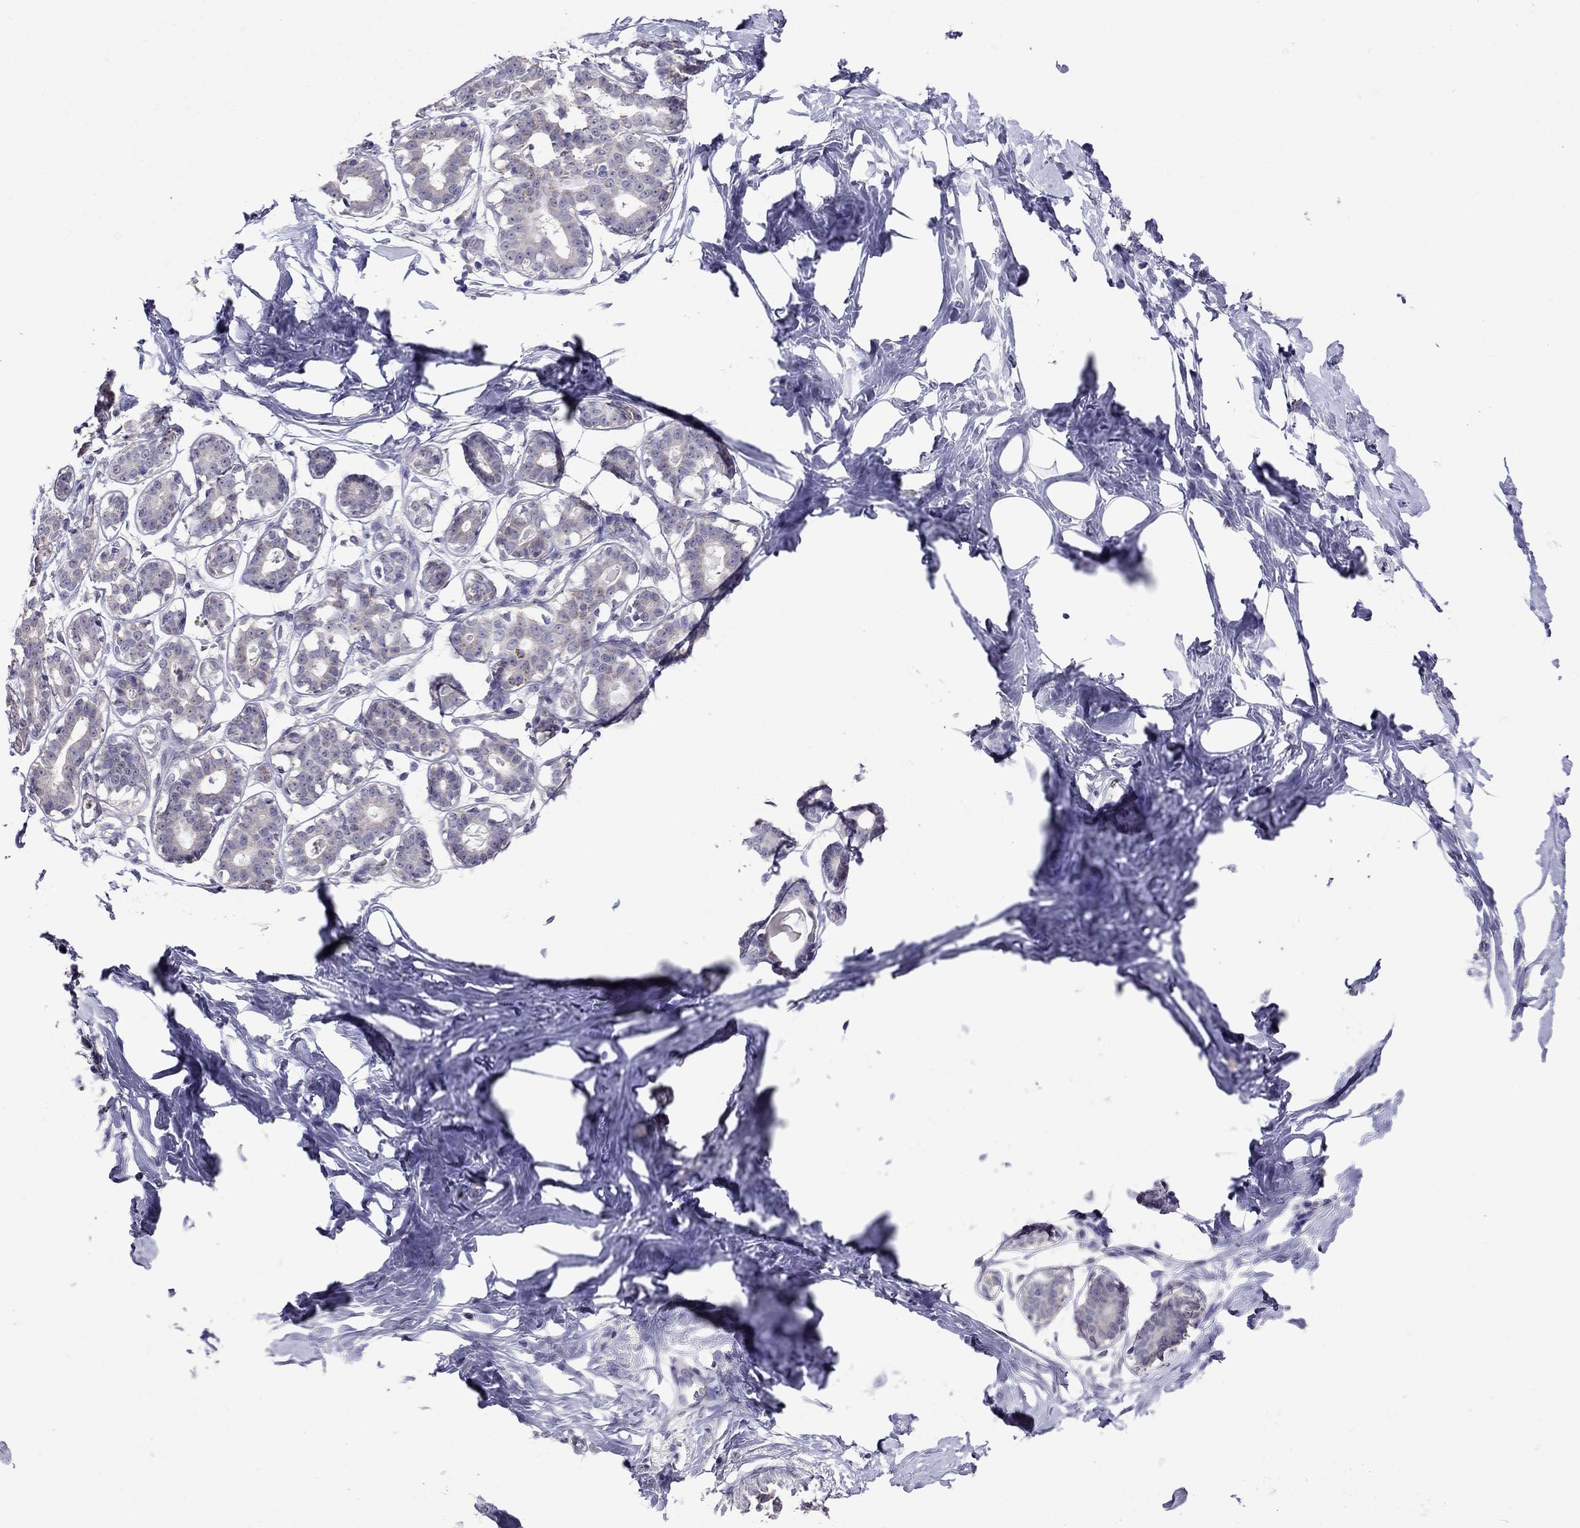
{"staining": {"intensity": "negative", "quantity": "none", "location": "none"}, "tissue": "breast", "cell_type": "Adipocytes", "image_type": "normal", "snomed": [{"axis": "morphology", "description": "Normal tissue, NOS"}, {"axis": "morphology", "description": "Lobular carcinoma, in situ"}, {"axis": "topography", "description": "Breast"}], "caption": "A photomicrograph of breast stained for a protein demonstrates no brown staining in adipocytes.", "gene": "MYO3B", "patient": {"sex": "female", "age": 35}}